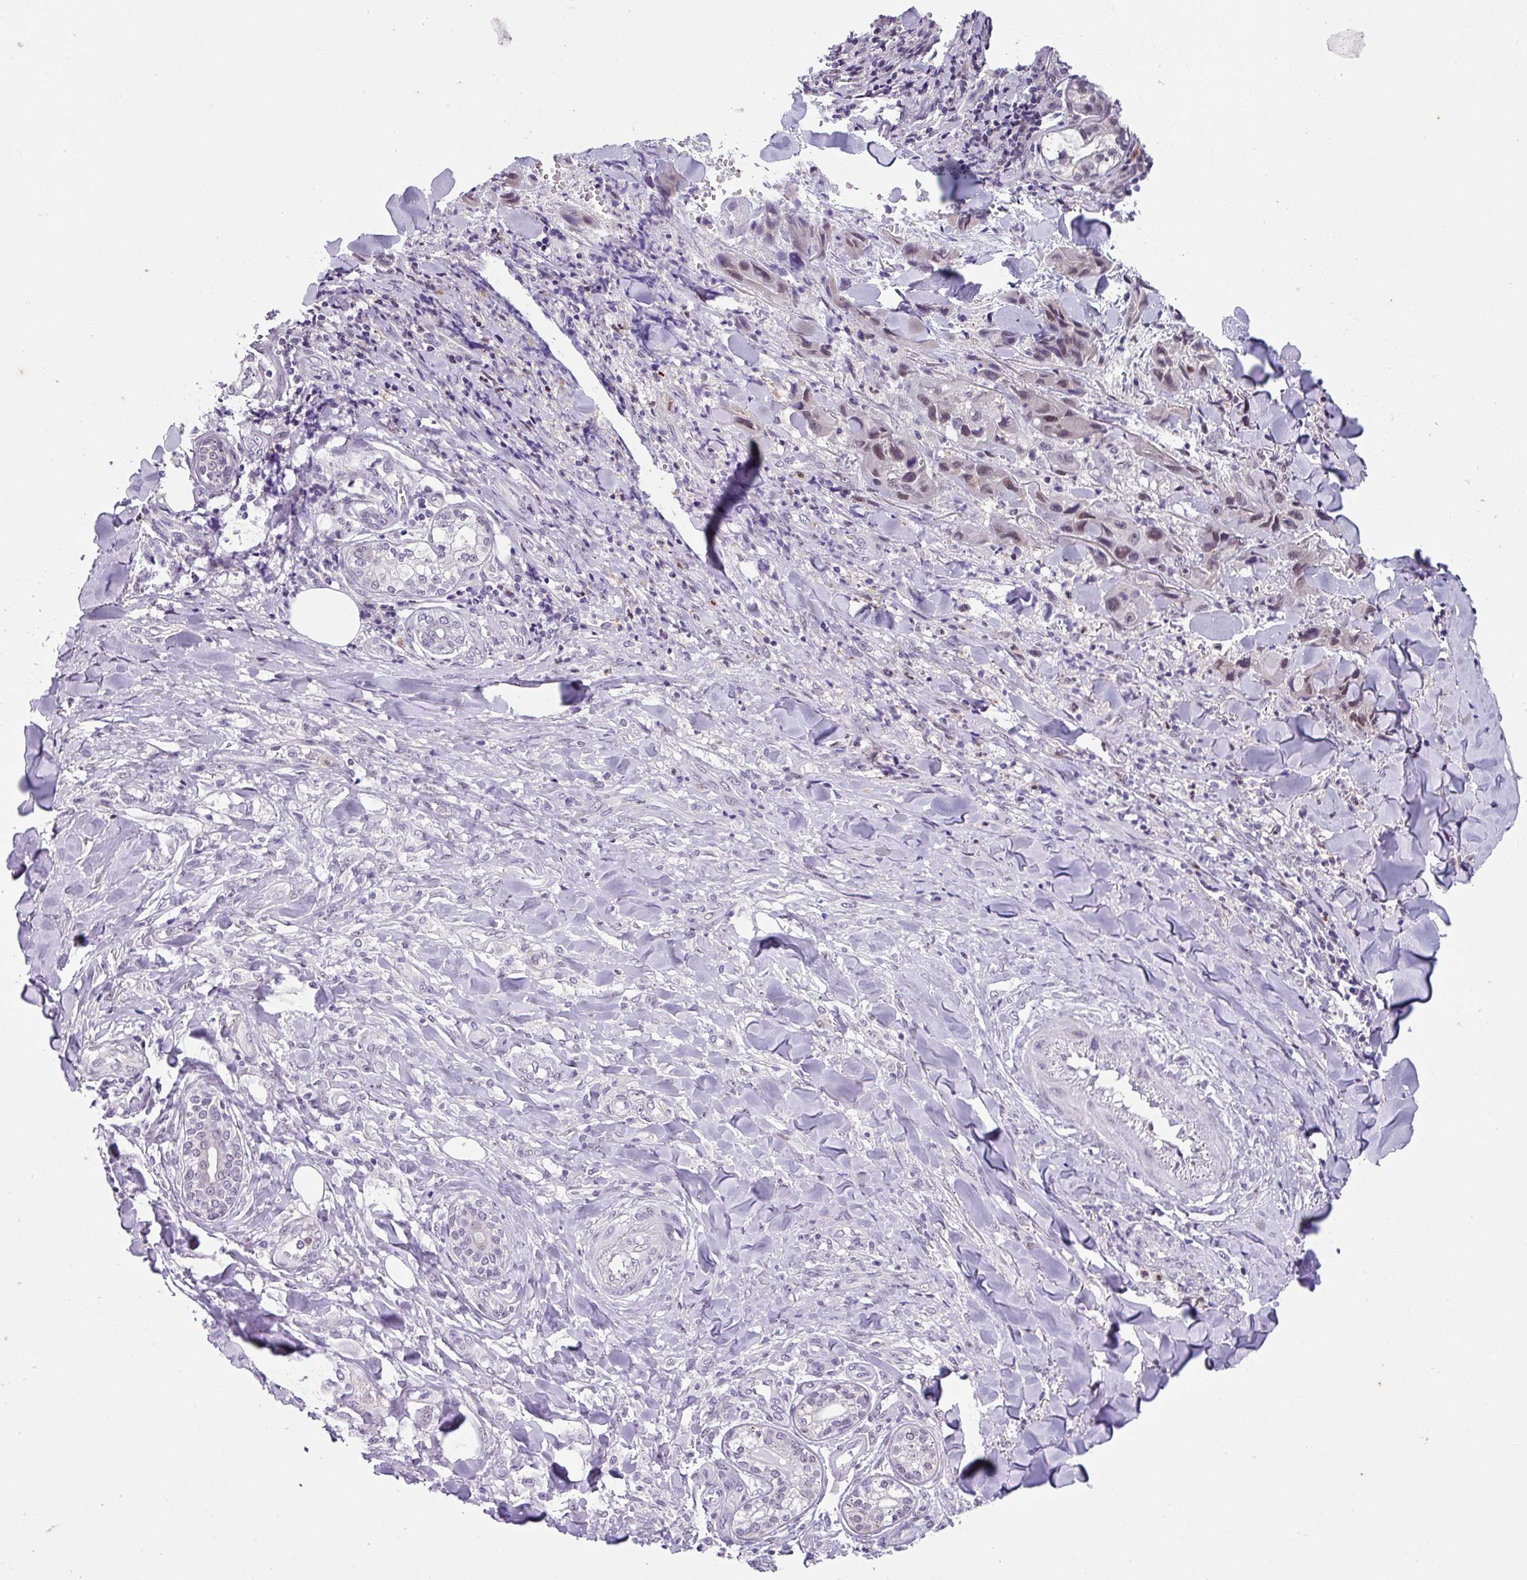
{"staining": {"intensity": "moderate", "quantity": "25%-75%", "location": "nuclear"}, "tissue": "skin cancer", "cell_type": "Tumor cells", "image_type": "cancer", "snomed": [{"axis": "morphology", "description": "Squamous cell carcinoma, NOS"}, {"axis": "topography", "description": "Skin"}, {"axis": "topography", "description": "Subcutis"}], "caption": "Moderate nuclear protein expression is identified in approximately 25%-75% of tumor cells in skin cancer (squamous cell carcinoma).", "gene": "ZFP3", "patient": {"sex": "male", "age": 73}}